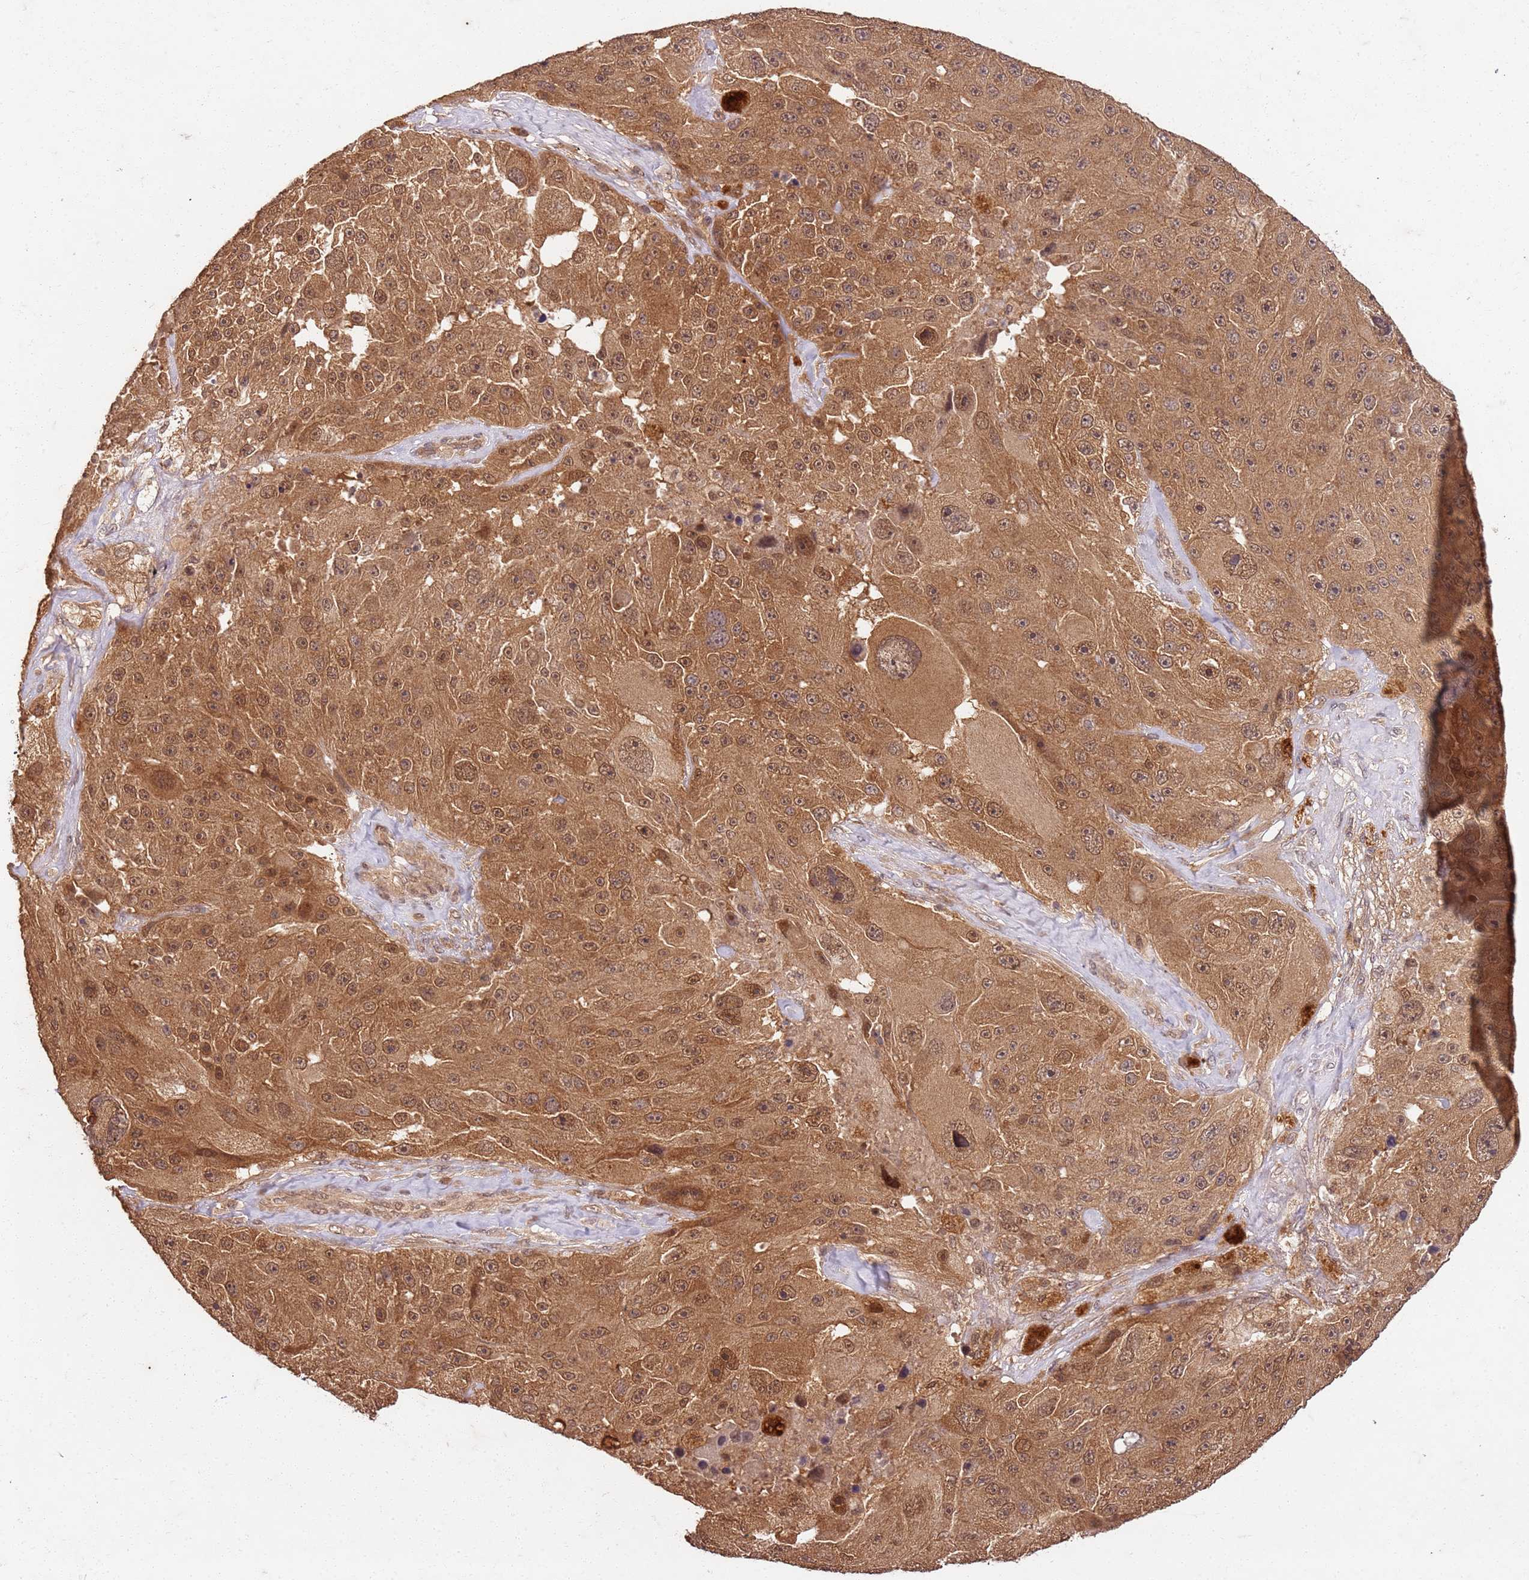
{"staining": {"intensity": "moderate", "quantity": ">75%", "location": "cytoplasmic/membranous,nuclear"}, "tissue": "melanoma", "cell_type": "Tumor cells", "image_type": "cancer", "snomed": [{"axis": "morphology", "description": "Malignant melanoma, Metastatic site"}, {"axis": "topography", "description": "Lymph node"}], "caption": "The image exhibits staining of malignant melanoma (metastatic site), revealing moderate cytoplasmic/membranous and nuclear protein positivity (brown color) within tumor cells.", "gene": "UBE3A", "patient": {"sex": "male", "age": 62}}